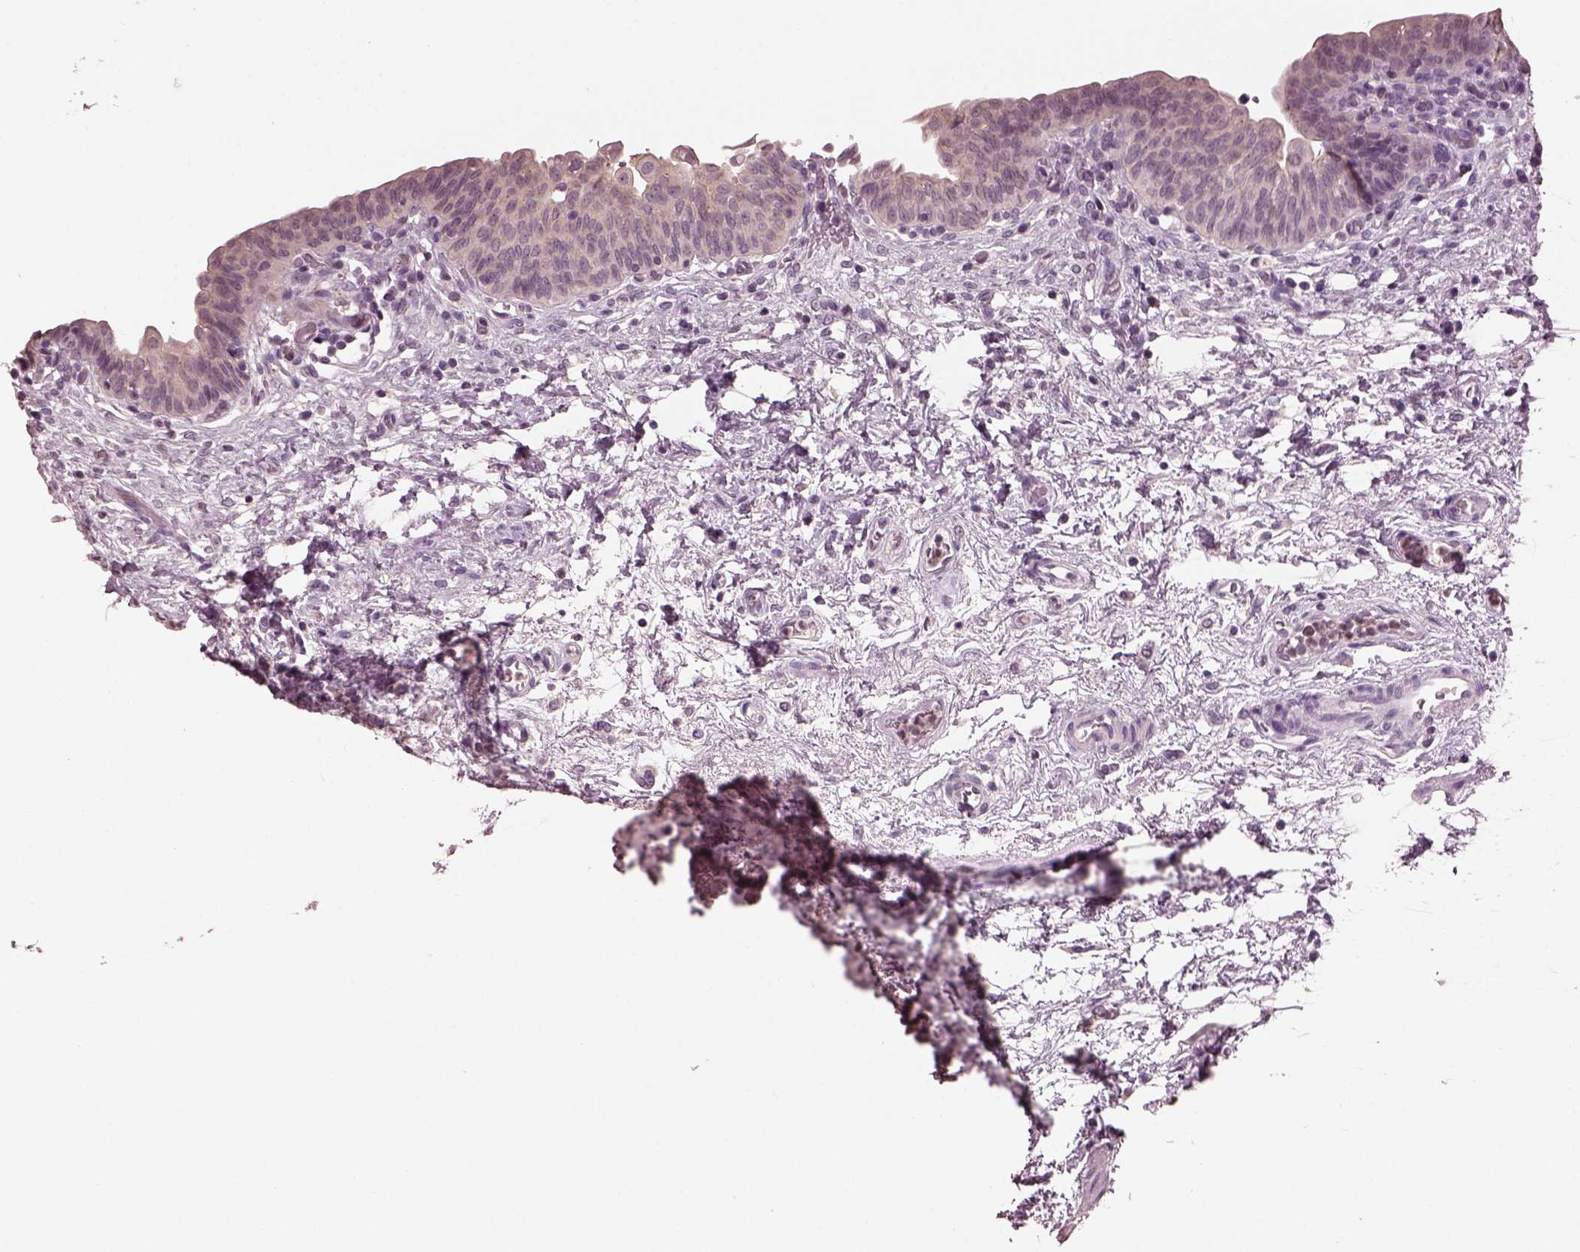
{"staining": {"intensity": "weak", "quantity": "<25%", "location": "cytoplasmic/membranous"}, "tissue": "urinary bladder", "cell_type": "Urothelial cells", "image_type": "normal", "snomed": [{"axis": "morphology", "description": "Normal tissue, NOS"}, {"axis": "topography", "description": "Urinary bladder"}], "caption": "Immunohistochemical staining of benign human urinary bladder shows no significant positivity in urothelial cells.", "gene": "TSKS", "patient": {"sex": "male", "age": 69}}